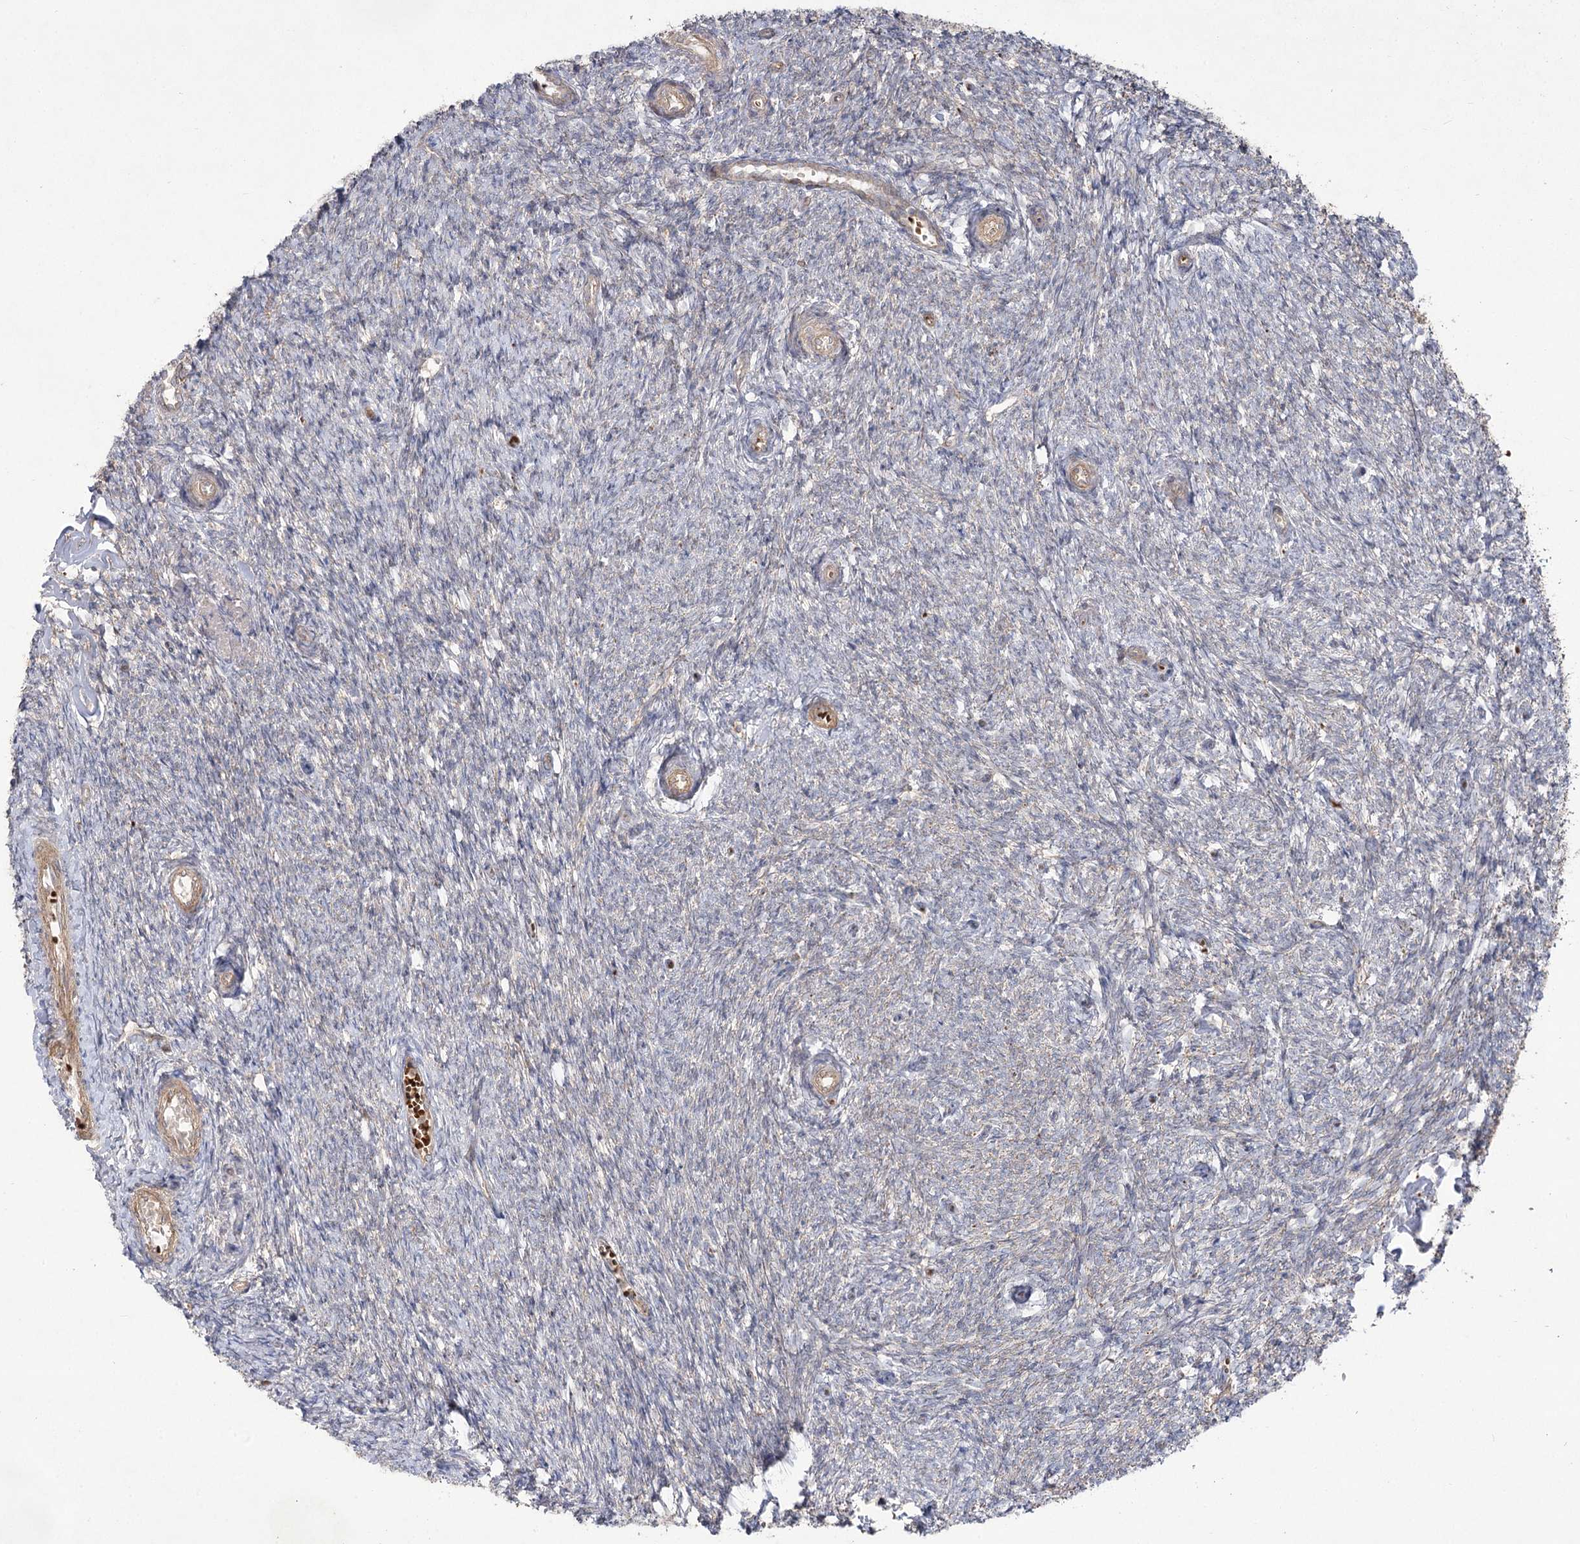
{"staining": {"intensity": "weak", "quantity": "<25%", "location": "cytoplasmic/membranous"}, "tissue": "ovary", "cell_type": "Ovarian stroma cells", "image_type": "normal", "snomed": [{"axis": "morphology", "description": "Normal tissue, NOS"}, {"axis": "topography", "description": "Ovary"}], "caption": "Immunohistochemical staining of normal ovary displays no significant expression in ovarian stroma cells.", "gene": "KIAA0825", "patient": {"sex": "female", "age": 44}}